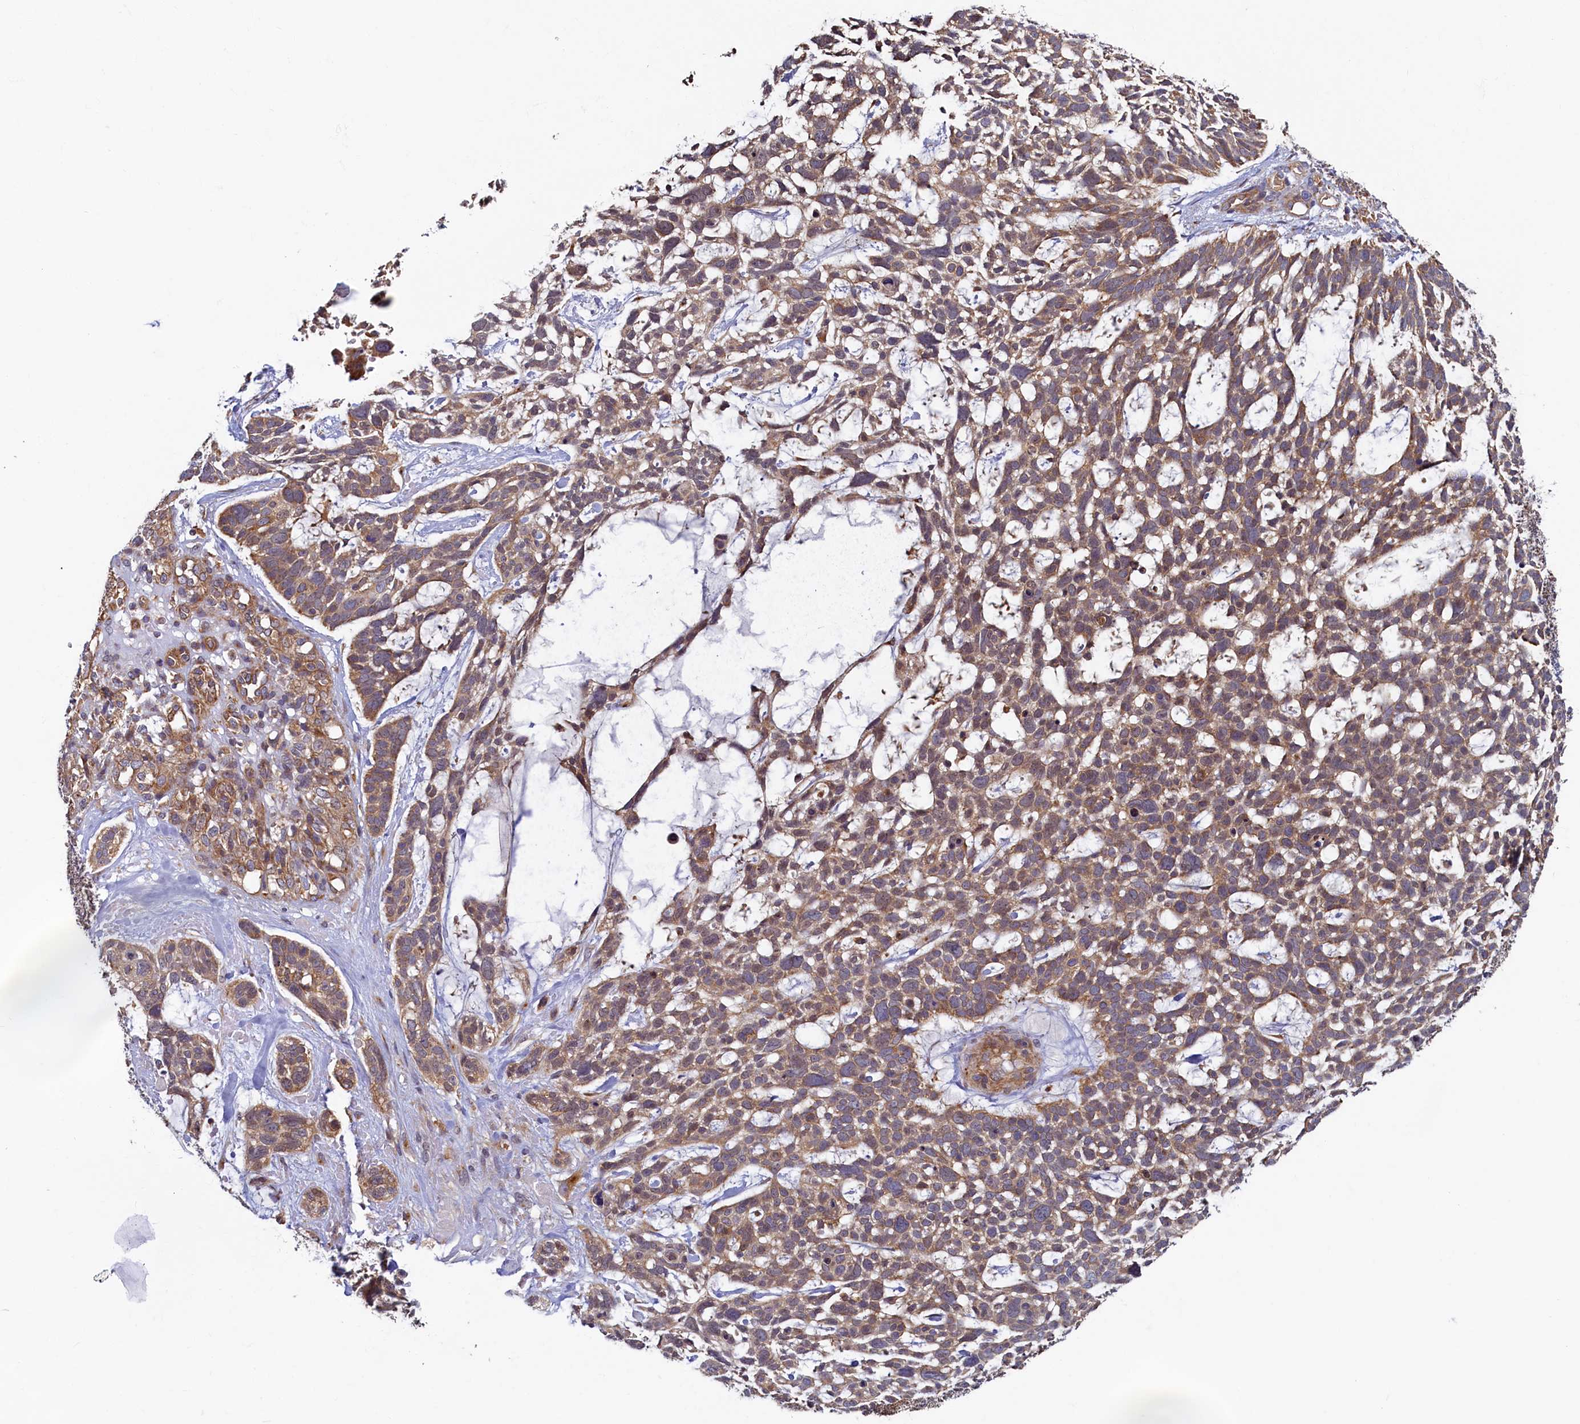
{"staining": {"intensity": "moderate", "quantity": ">75%", "location": "cytoplasmic/membranous"}, "tissue": "skin cancer", "cell_type": "Tumor cells", "image_type": "cancer", "snomed": [{"axis": "morphology", "description": "Basal cell carcinoma"}, {"axis": "topography", "description": "Skin"}], "caption": "Protein staining reveals moderate cytoplasmic/membranous expression in approximately >75% of tumor cells in skin basal cell carcinoma. Immunohistochemistry (ihc) stains the protein of interest in brown and the nuclei are stained blue.", "gene": "STX12", "patient": {"sex": "male", "age": 88}}